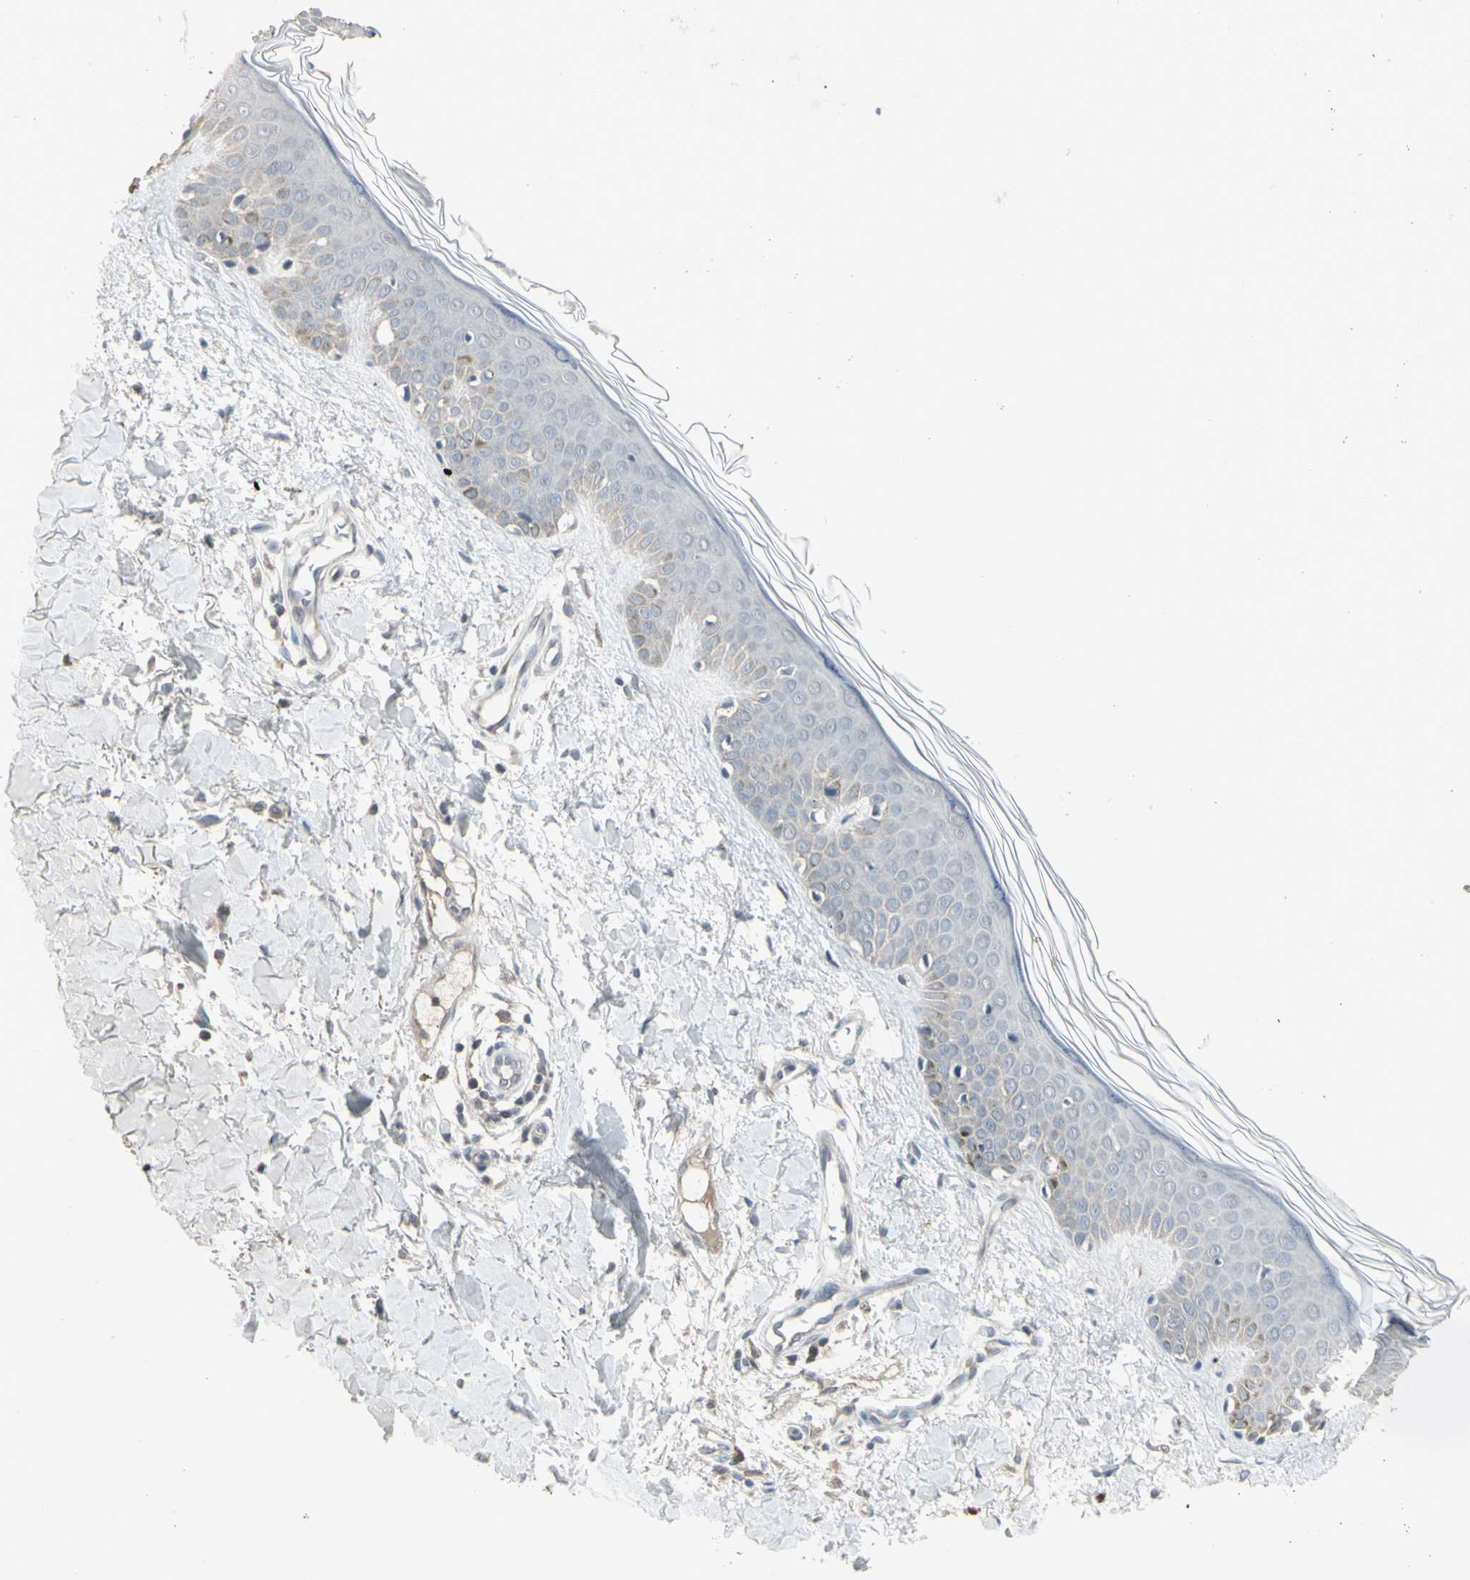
{"staining": {"intensity": "negative", "quantity": "none", "location": "none"}, "tissue": "skin", "cell_type": "Fibroblasts", "image_type": "normal", "snomed": [{"axis": "morphology", "description": "Normal tissue, NOS"}, {"axis": "topography", "description": "Skin"}], "caption": "IHC of benign skin exhibits no expression in fibroblasts. Nuclei are stained in blue.", "gene": "PIAS4", "patient": {"sex": "male", "age": 67}}